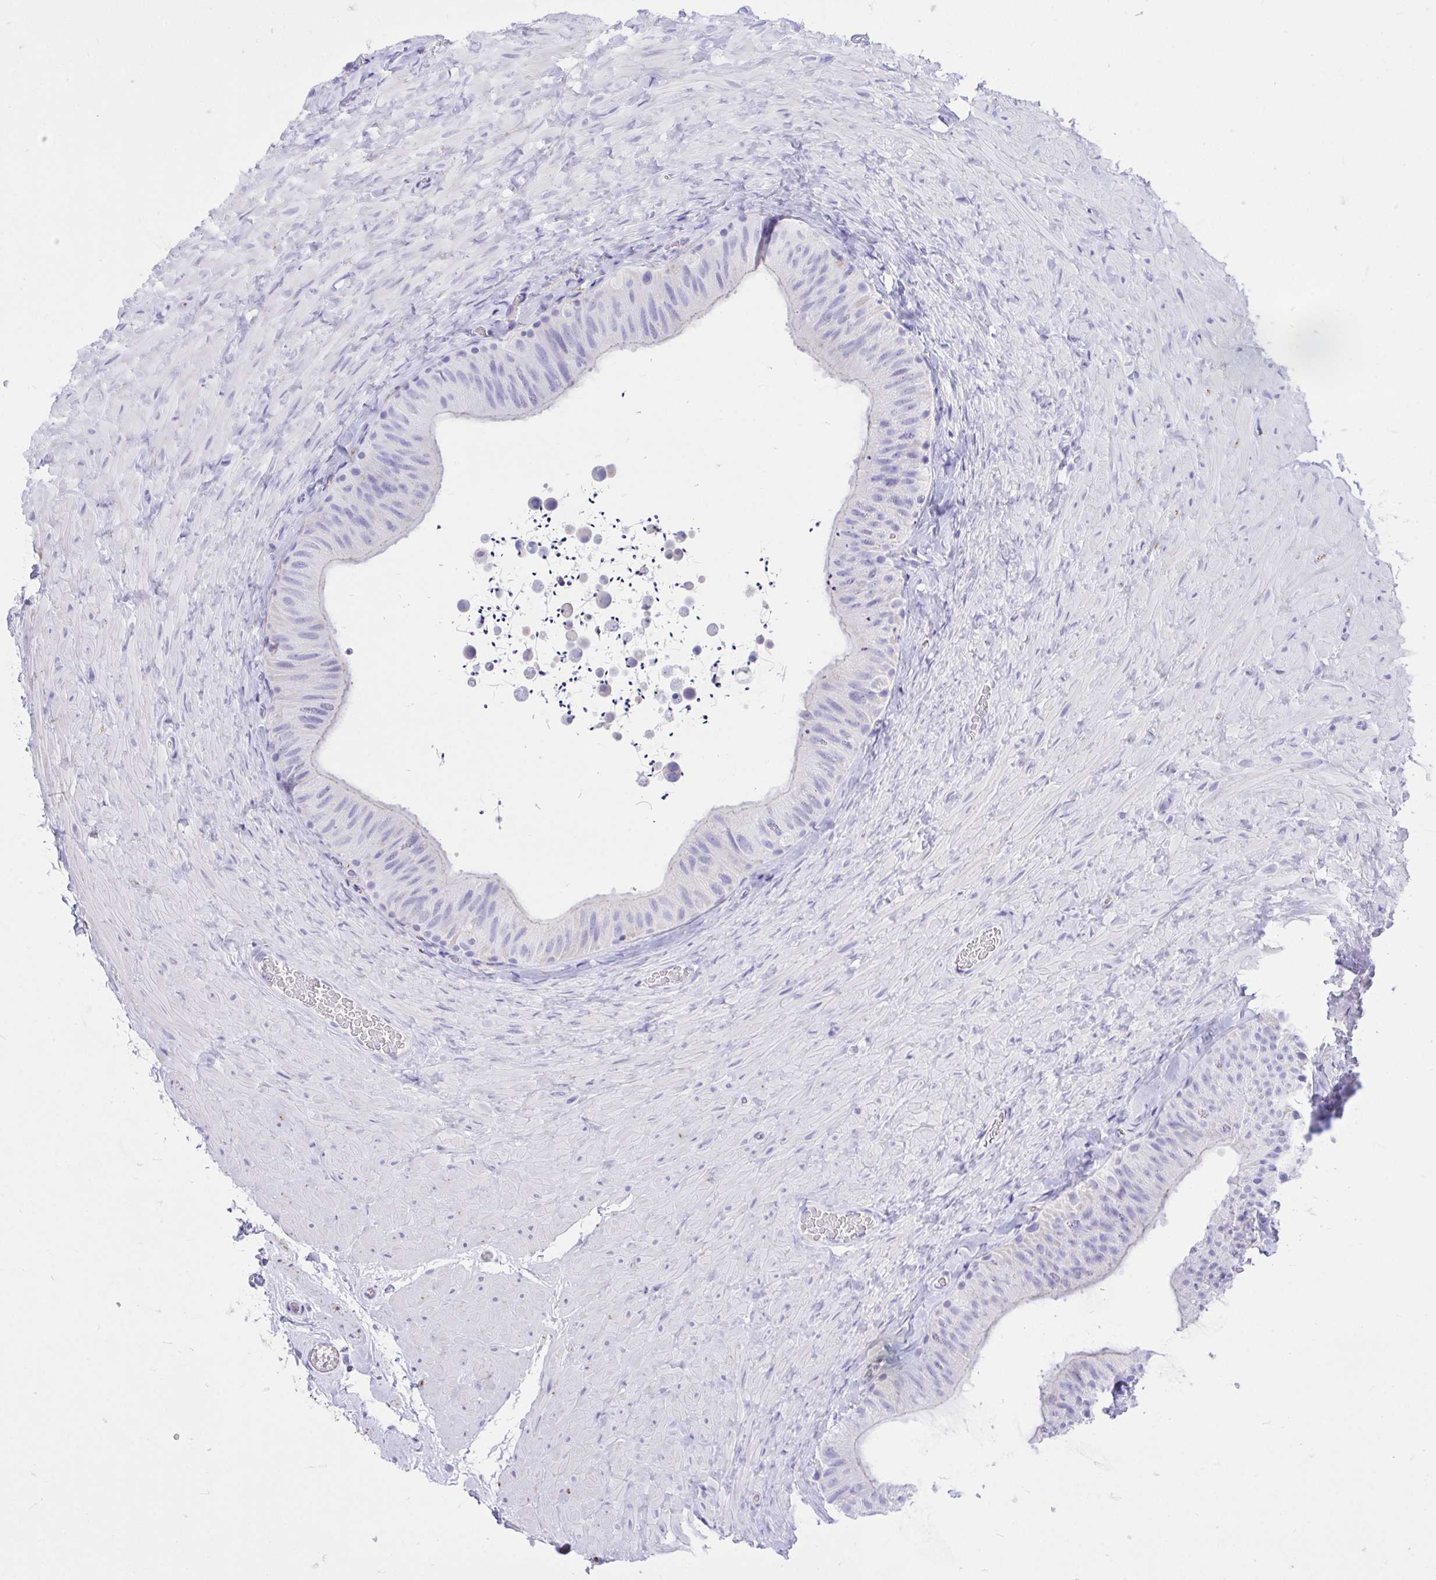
{"staining": {"intensity": "negative", "quantity": "none", "location": "none"}, "tissue": "epididymis", "cell_type": "Glandular cells", "image_type": "normal", "snomed": [{"axis": "morphology", "description": "Normal tissue, NOS"}, {"axis": "topography", "description": "Epididymis, spermatic cord, NOS"}, {"axis": "topography", "description": "Epididymis"}], "caption": "The immunohistochemistry (IHC) photomicrograph has no significant staining in glandular cells of epididymis.", "gene": "MON1A", "patient": {"sex": "male", "age": 31}}